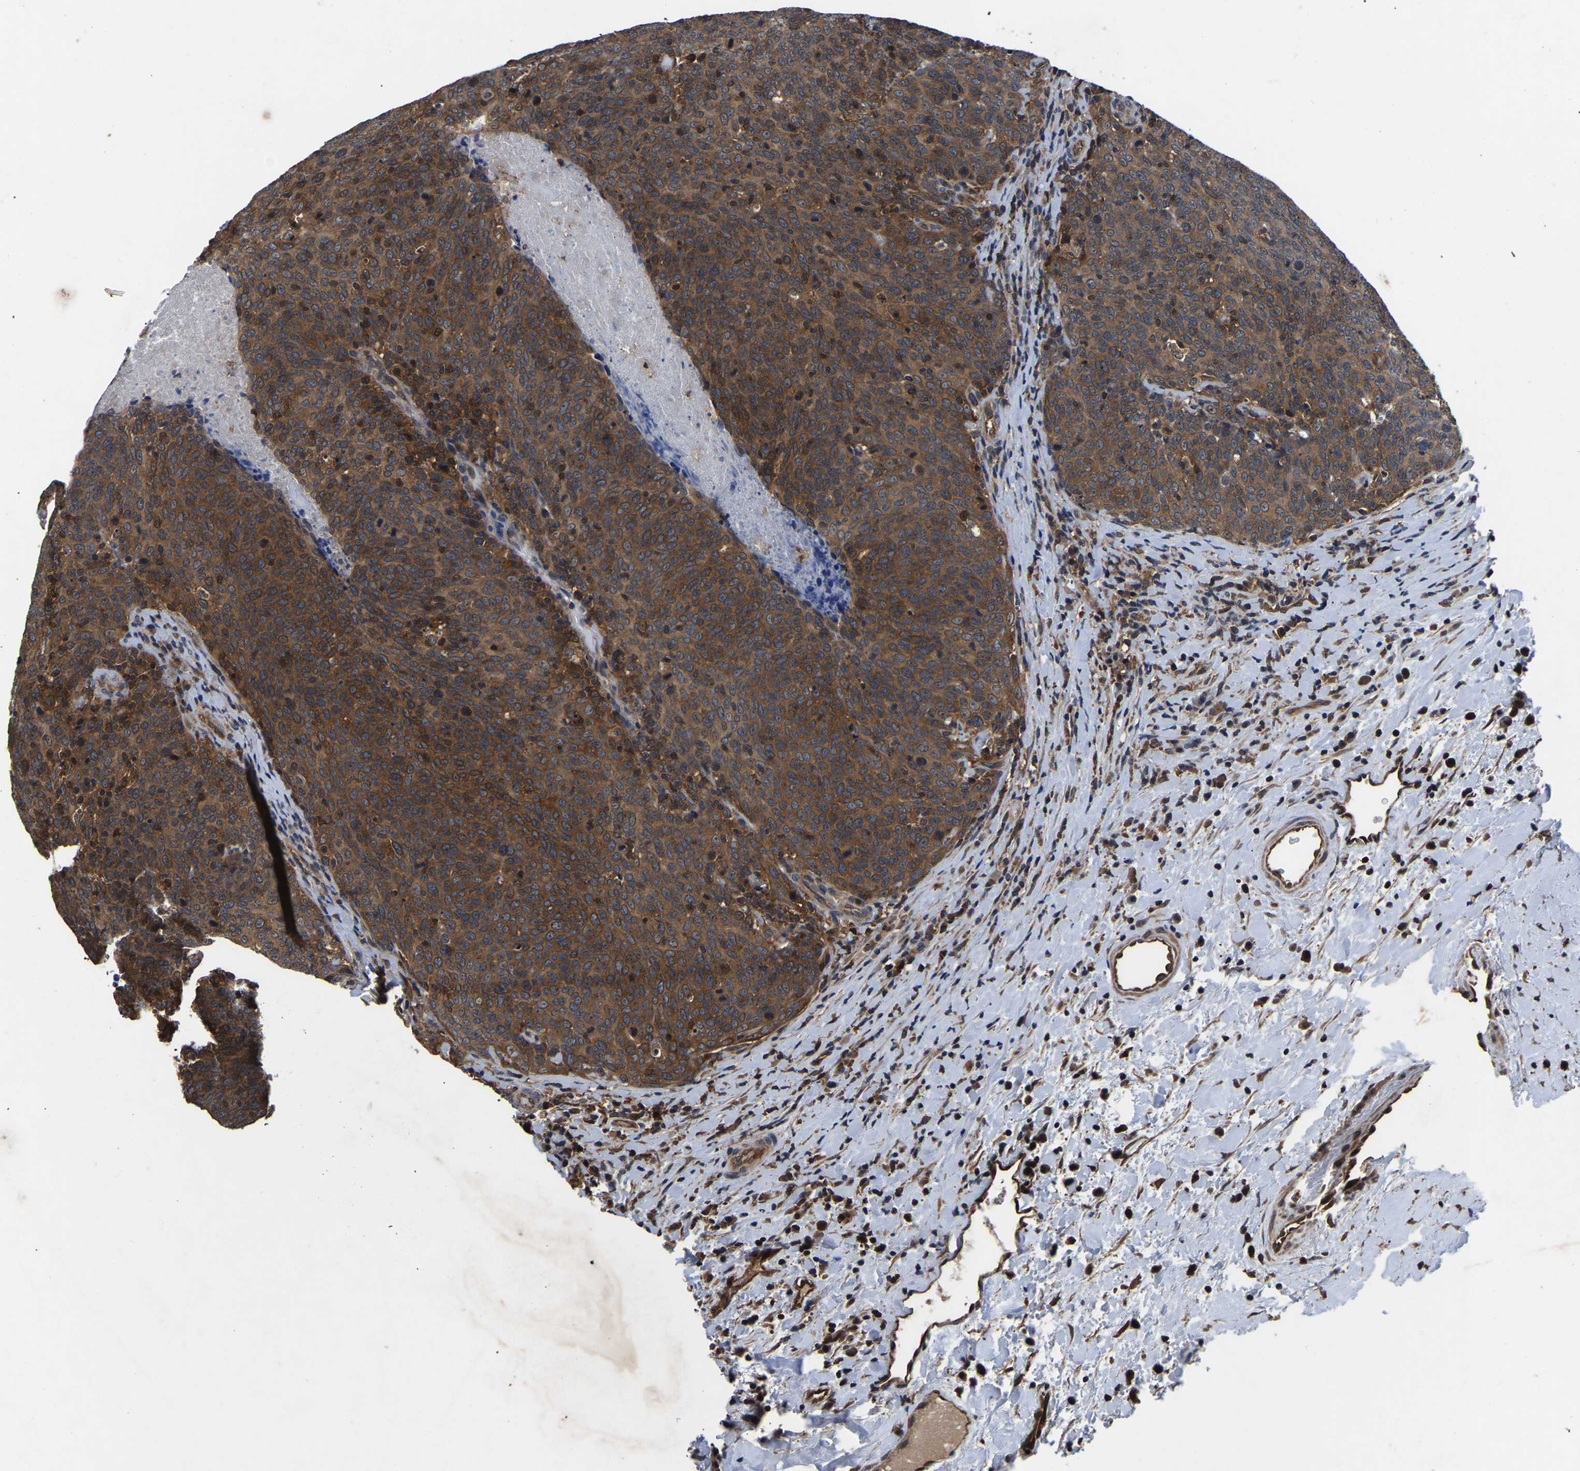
{"staining": {"intensity": "moderate", "quantity": ">75%", "location": "cytoplasmic/membranous"}, "tissue": "head and neck cancer", "cell_type": "Tumor cells", "image_type": "cancer", "snomed": [{"axis": "morphology", "description": "Squamous cell carcinoma, NOS"}, {"axis": "morphology", "description": "Squamous cell carcinoma, metastatic, NOS"}, {"axis": "topography", "description": "Lymph node"}, {"axis": "topography", "description": "Head-Neck"}], "caption": "Protein expression by immunohistochemistry demonstrates moderate cytoplasmic/membranous positivity in approximately >75% of tumor cells in head and neck cancer. Ihc stains the protein of interest in brown and the nuclei are stained blue.", "gene": "FGD5", "patient": {"sex": "male", "age": 62}}